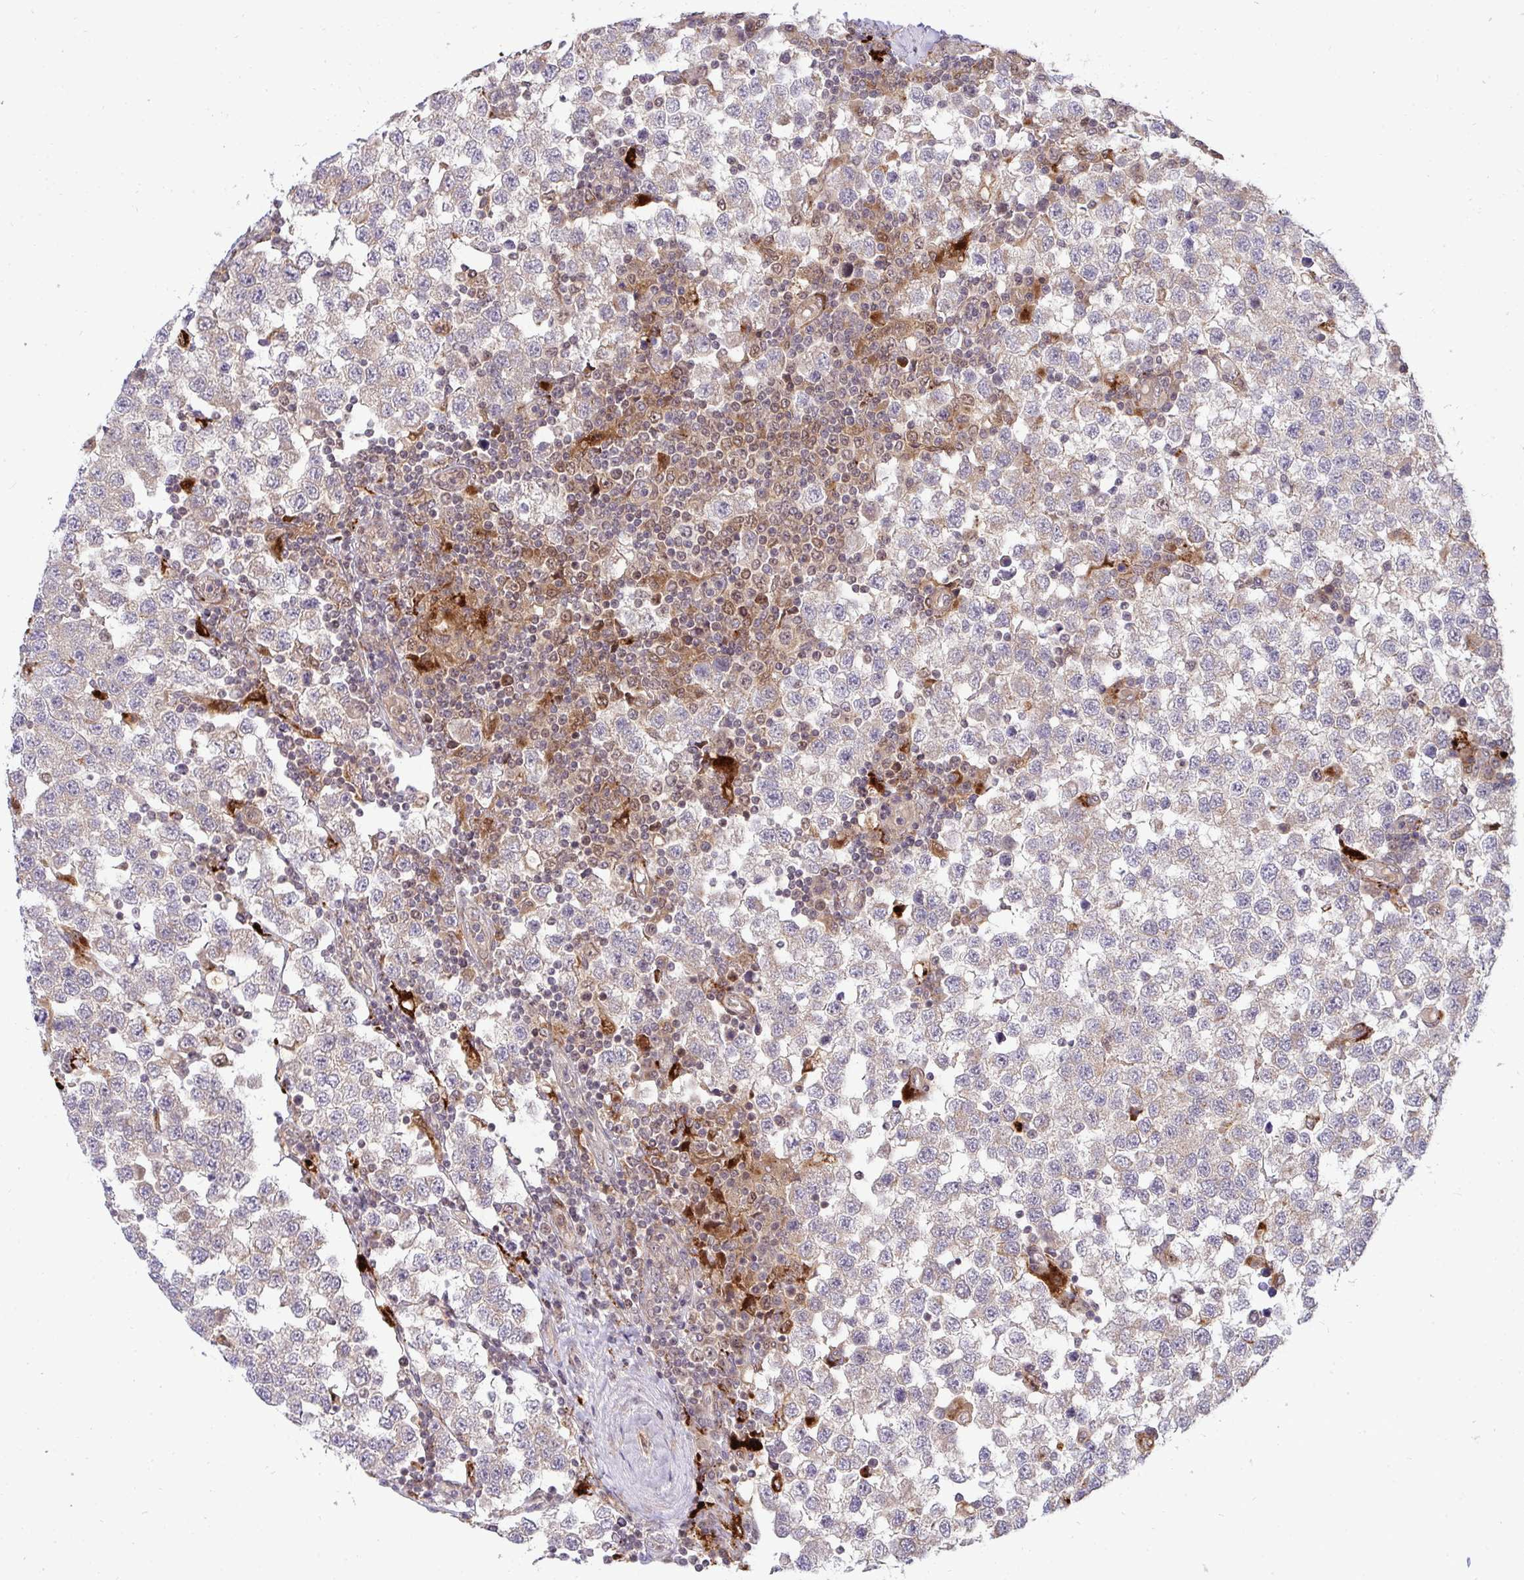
{"staining": {"intensity": "weak", "quantity": "<25%", "location": "cytoplasmic/membranous"}, "tissue": "testis cancer", "cell_type": "Tumor cells", "image_type": "cancer", "snomed": [{"axis": "morphology", "description": "Seminoma, NOS"}, {"axis": "topography", "description": "Testis"}], "caption": "The IHC histopathology image has no significant expression in tumor cells of testis cancer (seminoma) tissue. (DAB (3,3'-diaminobenzidine) IHC with hematoxylin counter stain).", "gene": "TRIM44", "patient": {"sex": "male", "age": 34}}